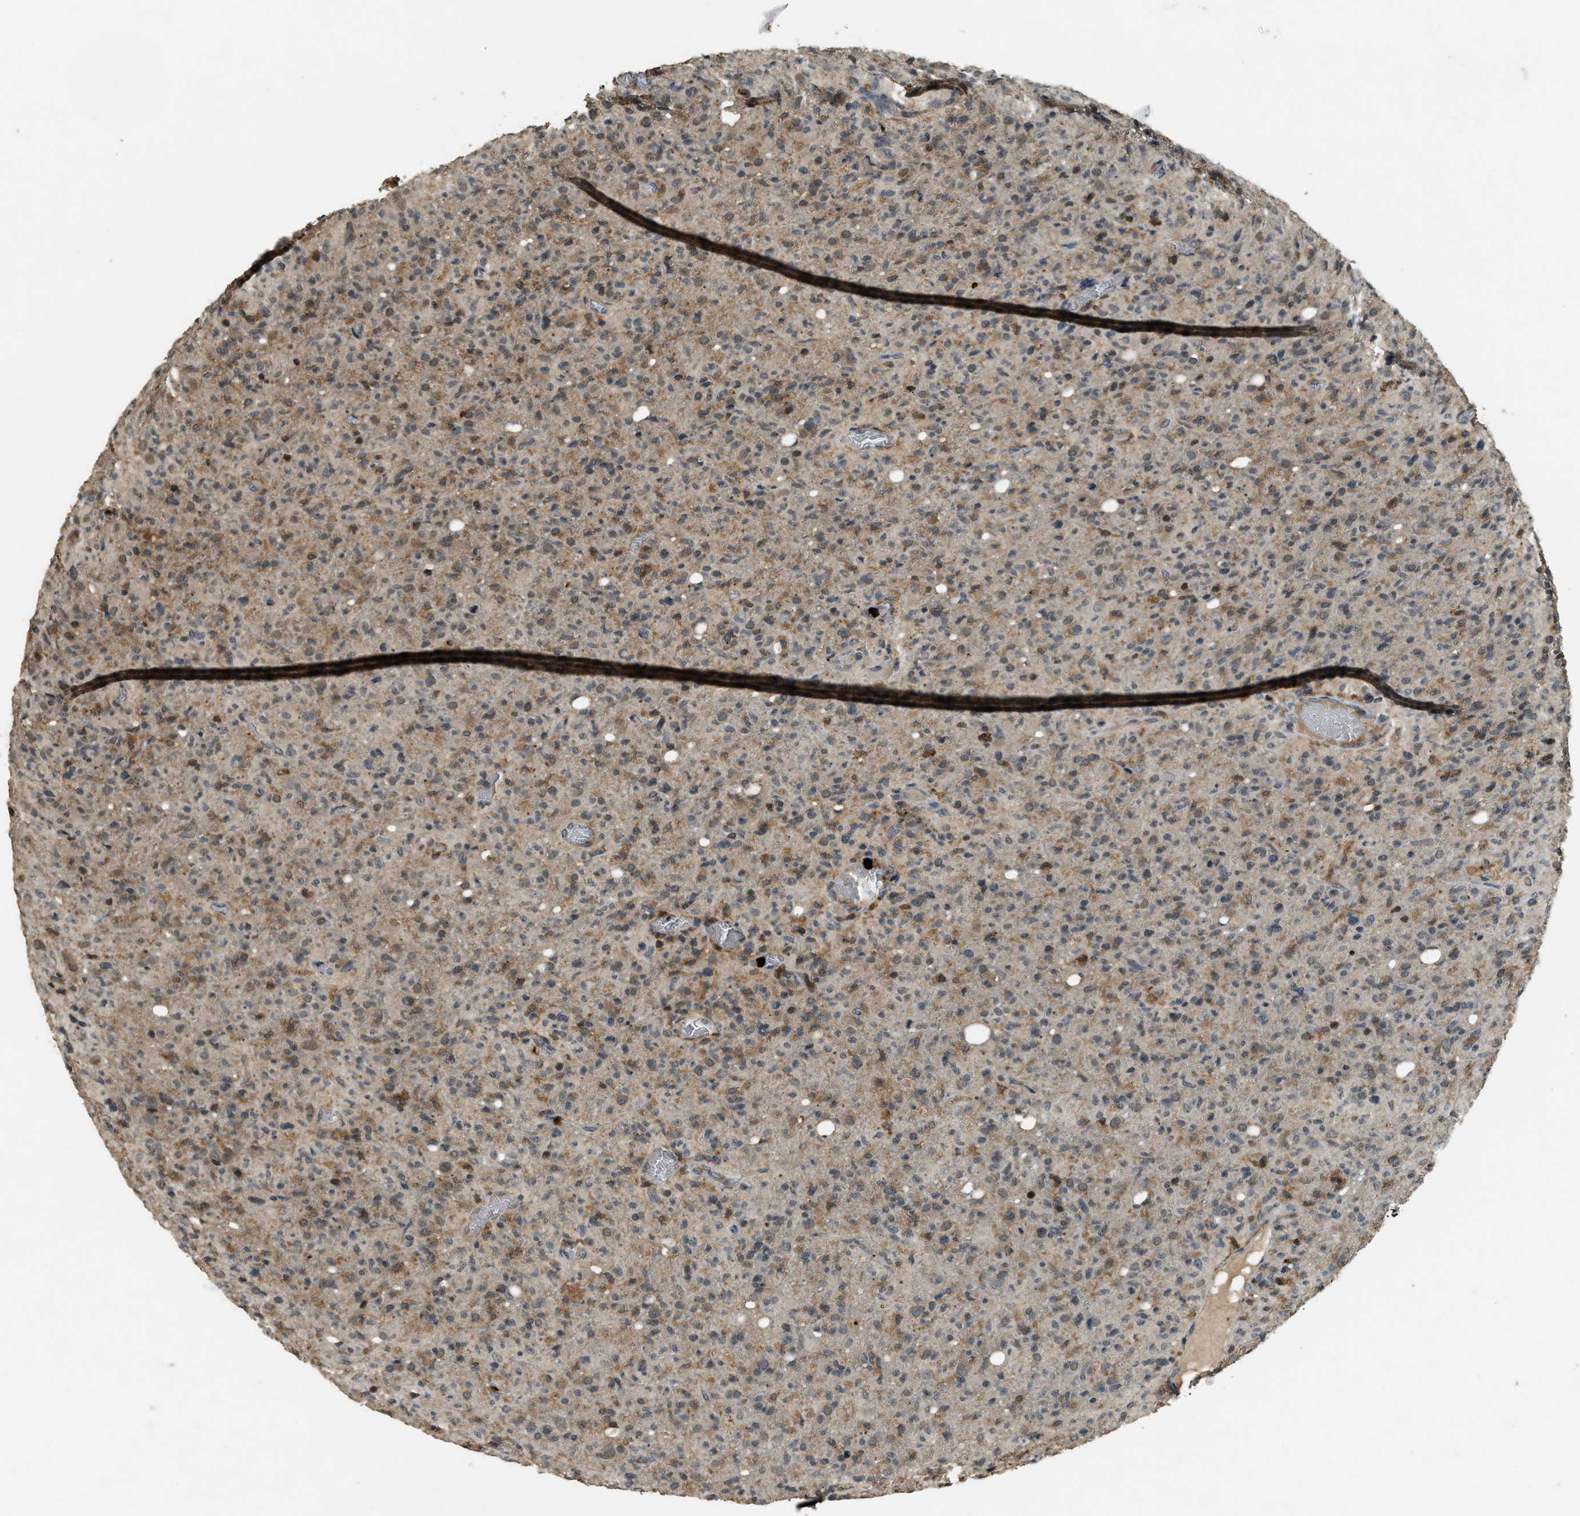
{"staining": {"intensity": "weak", "quantity": ">75%", "location": "cytoplasmic/membranous"}, "tissue": "glioma", "cell_type": "Tumor cells", "image_type": "cancer", "snomed": [{"axis": "morphology", "description": "Glioma, malignant, High grade"}, {"axis": "topography", "description": "Brain"}], "caption": "Immunohistochemistry (IHC) photomicrograph of neoplastic tissue: human glioma stained using immunohistochemistry exhibits low levels of weak protein expression localized specifically in the cytoplasmic/membranous of tumor cells, appearing as a cytoplasmic/membranous brown color.", "gene": "RNF141", "patient": {"sex": "female", "age": 57}}